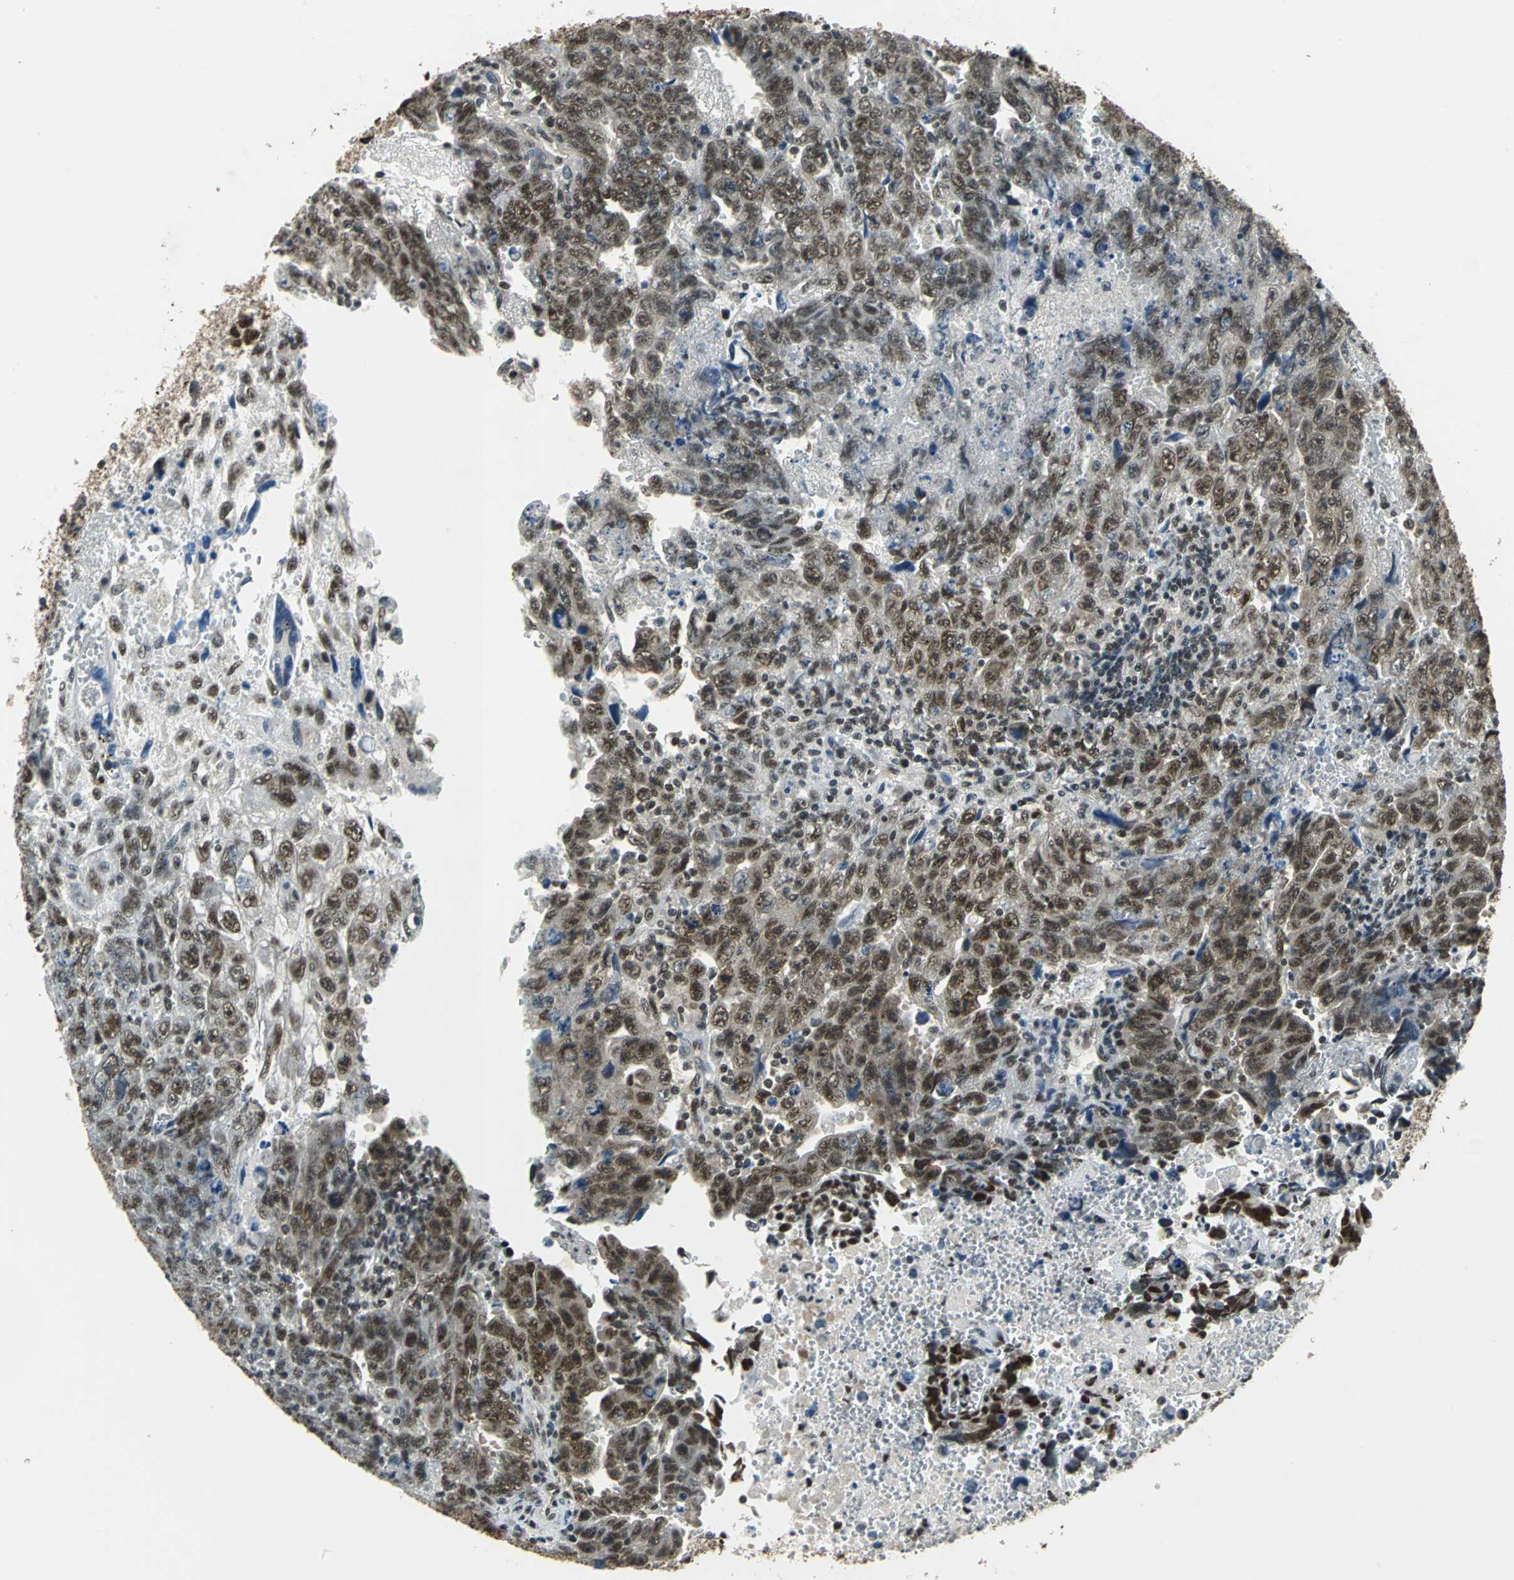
{"staining": {"intensity": "strong", "quantity": ">75%", "location": "cytoplasmic/membranous,nuclear"}, "tissue": "testis cancer", "cell_type": "Tumor cells", "image_type": "cancer", "snomed": [{"axis": "morphology", "description": "Carcinoma, Embryonal, NOS"}, {"axis": "topography", "description": "Testis"}], "caption": "The immunohistochemical stain highlights strong cytoplasmic/membranous and nuclear expression in tumor cells of testis embryonal carcinoma tissue.", "gene": "RBM14", "patient": {"sex": "male", "age": 28}}